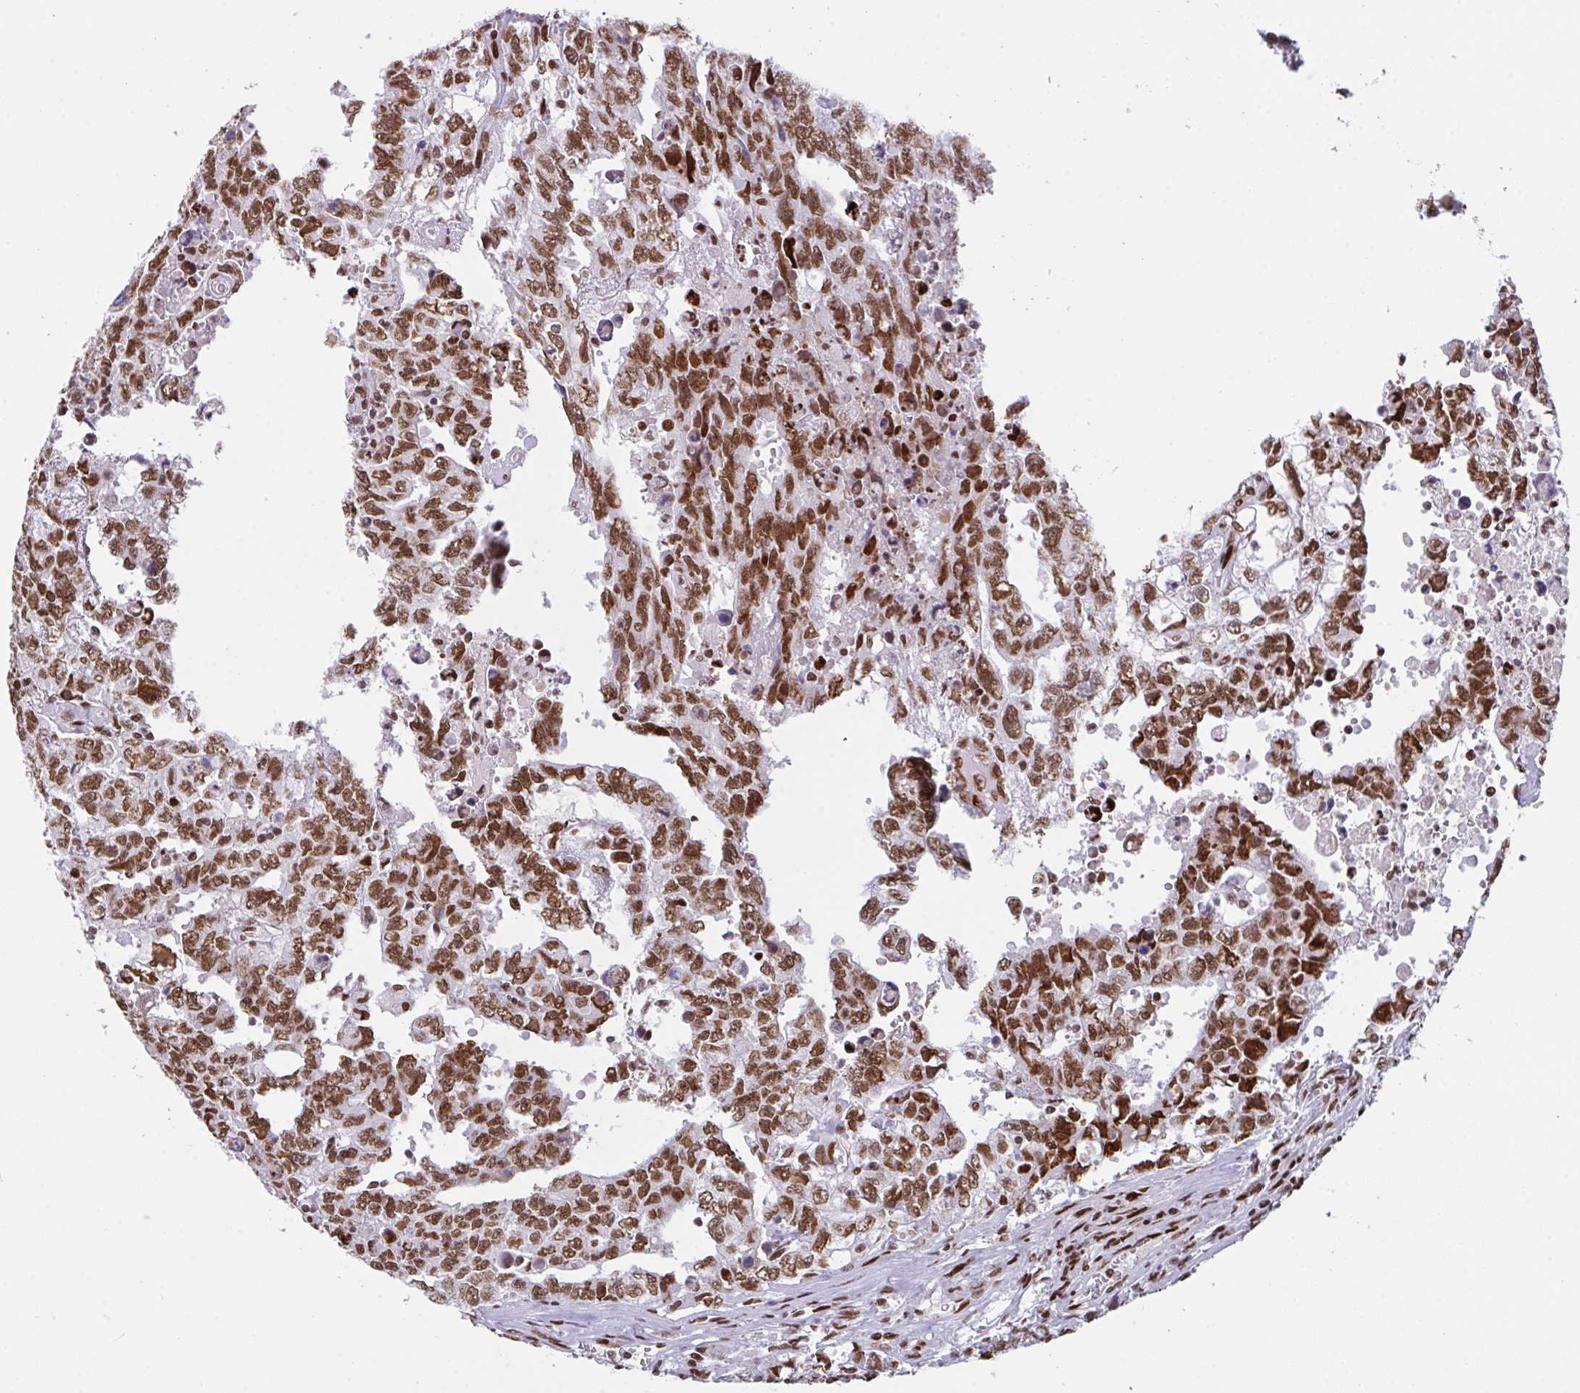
{"staining": {"intensity": "strong", "quantity": ">75%", "location": "nuclear"}, "tissue": "testis cancer", "cell_type": "Tumor cells", "image_type": "cancer", "snomed": [{"axis": "morphology", "description": "Carcinoma, Embryonal, NOS"}, {"axis": "topography", "description": "Testis"}], "caption": "Brown immunohistochemical staining in testis embryonal carcinoma reveals strong nuclear staining in approximately >75% of tumor cells.", "gene": "CLP1", "patient": {"sex": "male", "age": 24}}